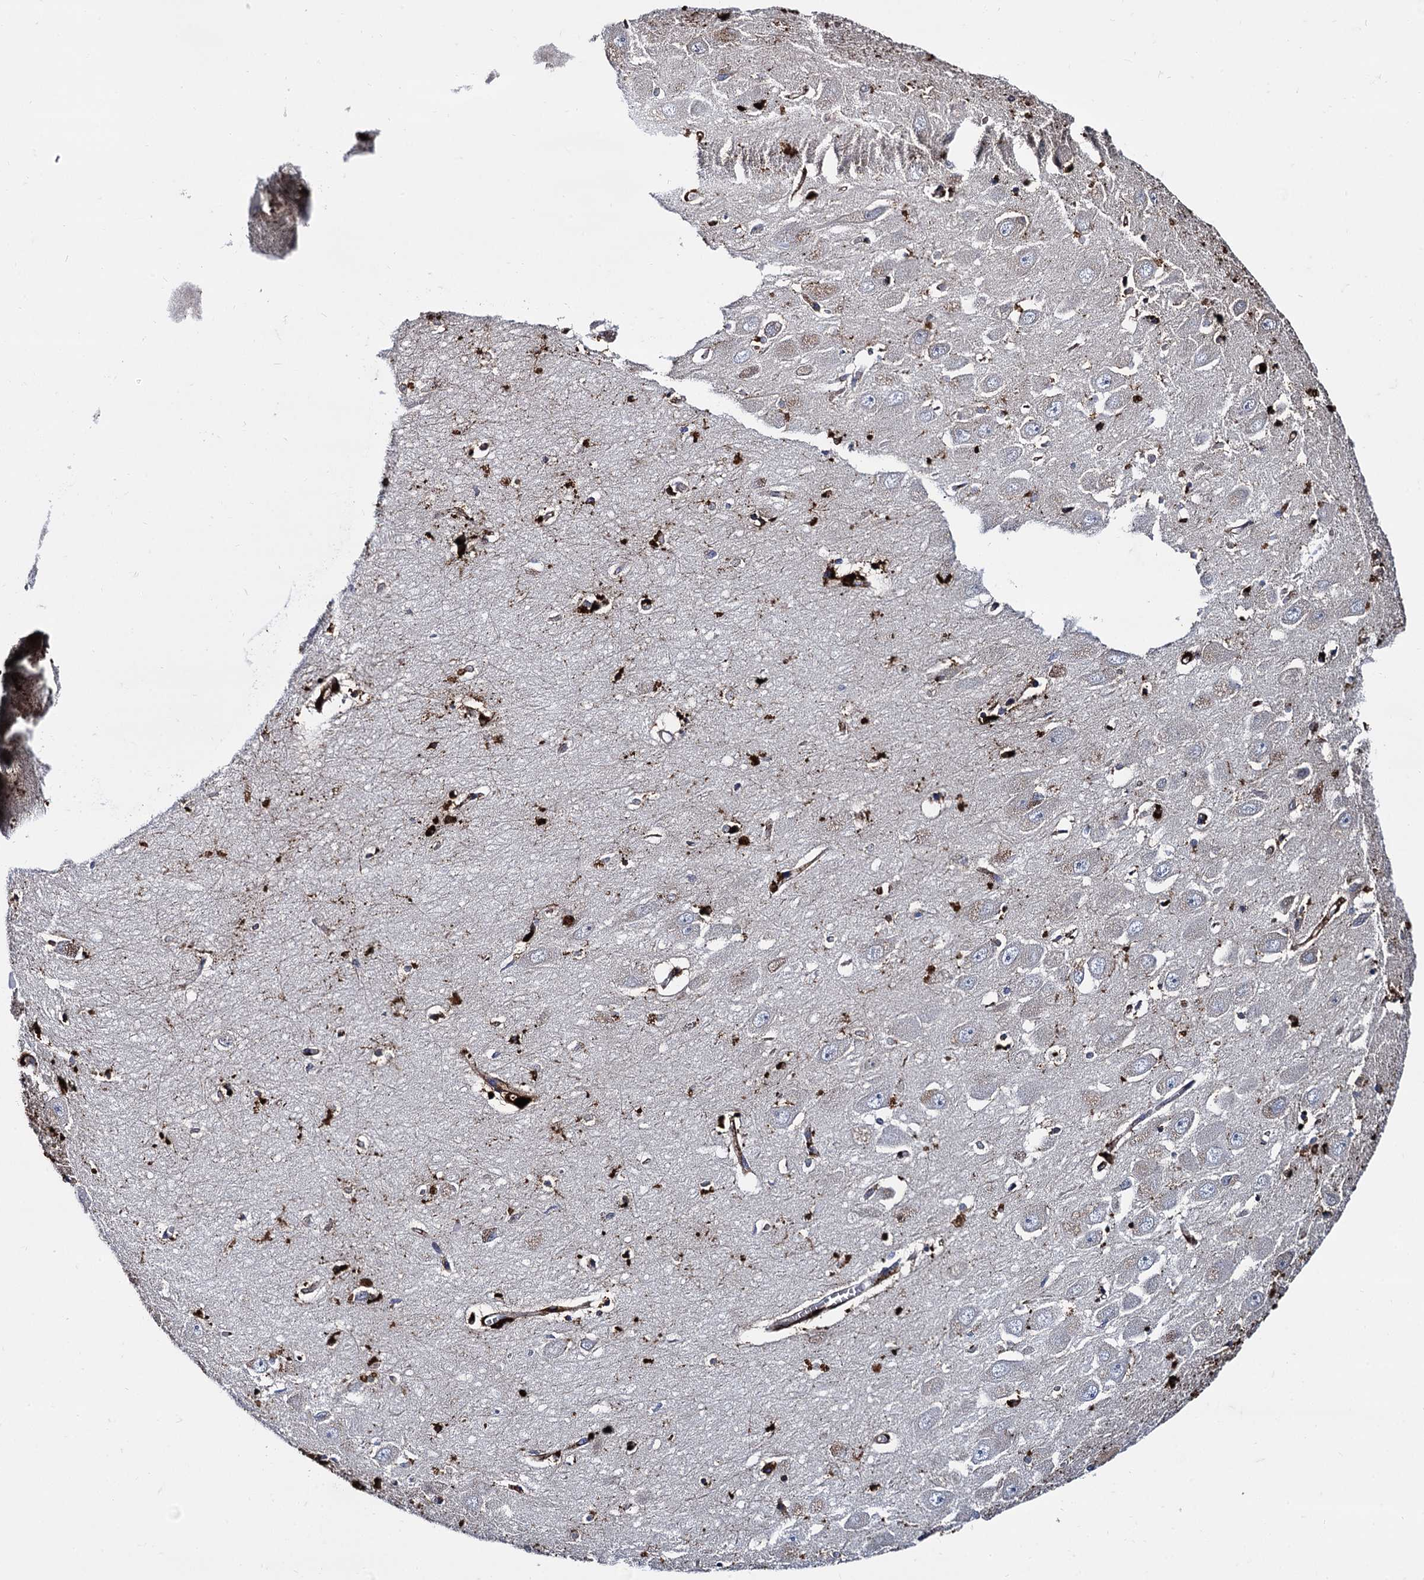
{"staining": {"intensity": "strong", "quantity": "25%-75%", "location": "cytoplasmic/membranous"}, "tissue": "hippocampus", "cell_type": "Glial cells", "image_type": "normal", "snomed": [{"axis": "morphology", "description": "Normal tissue, NOS"}, {"axis": "topography", "description": "Hippocampus"}], "caption": "This image exhibits immunohistochemistry (IHC) staining of benign hippocampus, with high strong cytoplasmic/membranous staining in approximately 25%-75% of glial cells.", "gene": "APOD", "patient": {"sex": "female", "age": 64}}